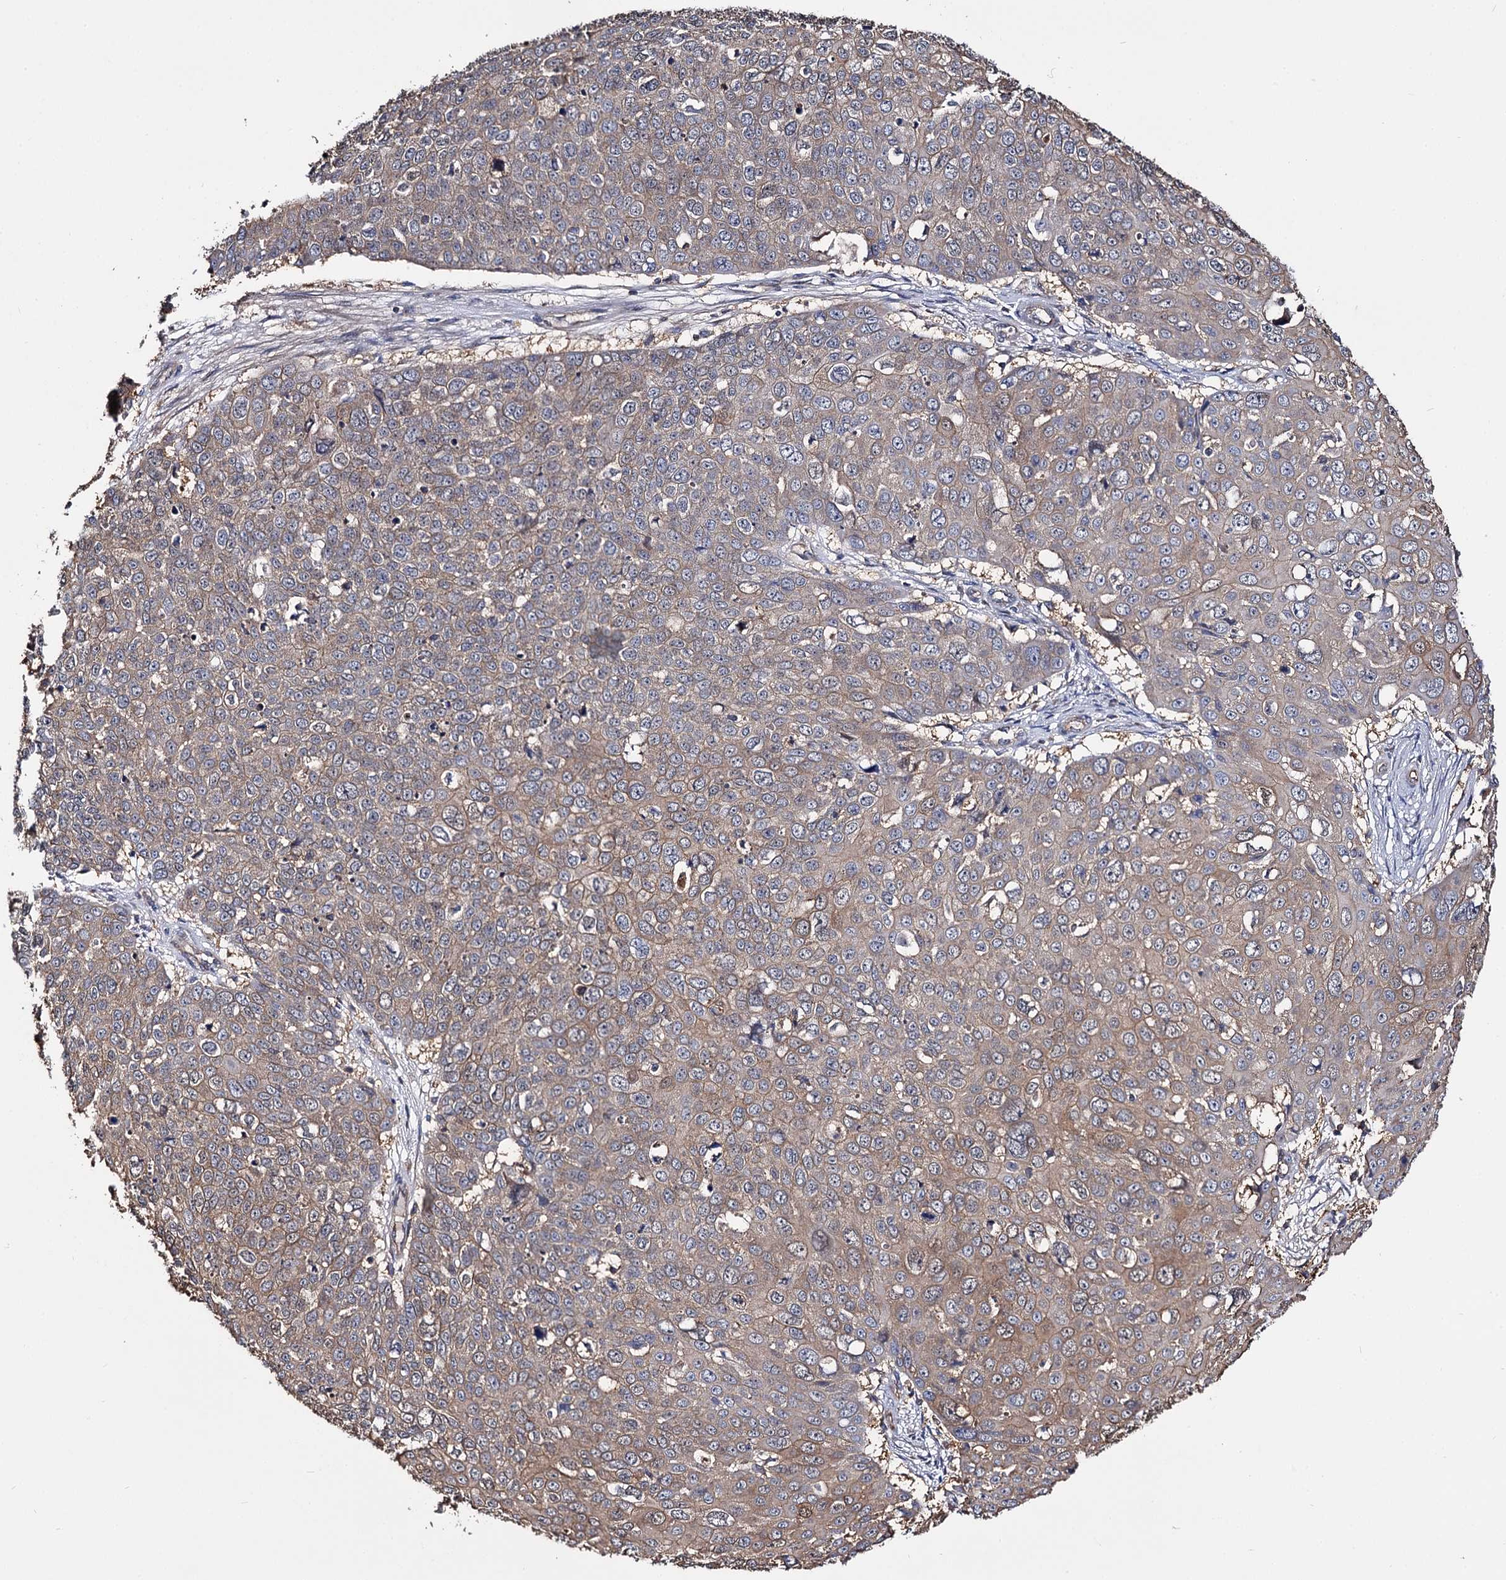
{"staining": {"intensity": "moderate", "quantity": "25%-75%", "location": "cytoplasmic/membranous"}, "tissue": "skin cancer", "cell_type": "Tumor cells", "image_type": "cancer", "snomed": [{"axis": "morphology", "description": "Squamous cell carcinoma, NOS"}, {"axis": "topography", "description": "Skin"}], "caption": "Protein analysis of skin squamous cell carcinoma tissue displays moderate cytoplasmic/membranous expression in approximately 25%-75% of tumor cells.", "gene": "IDI1", "patient": {"sex": "male", "age": 71}}